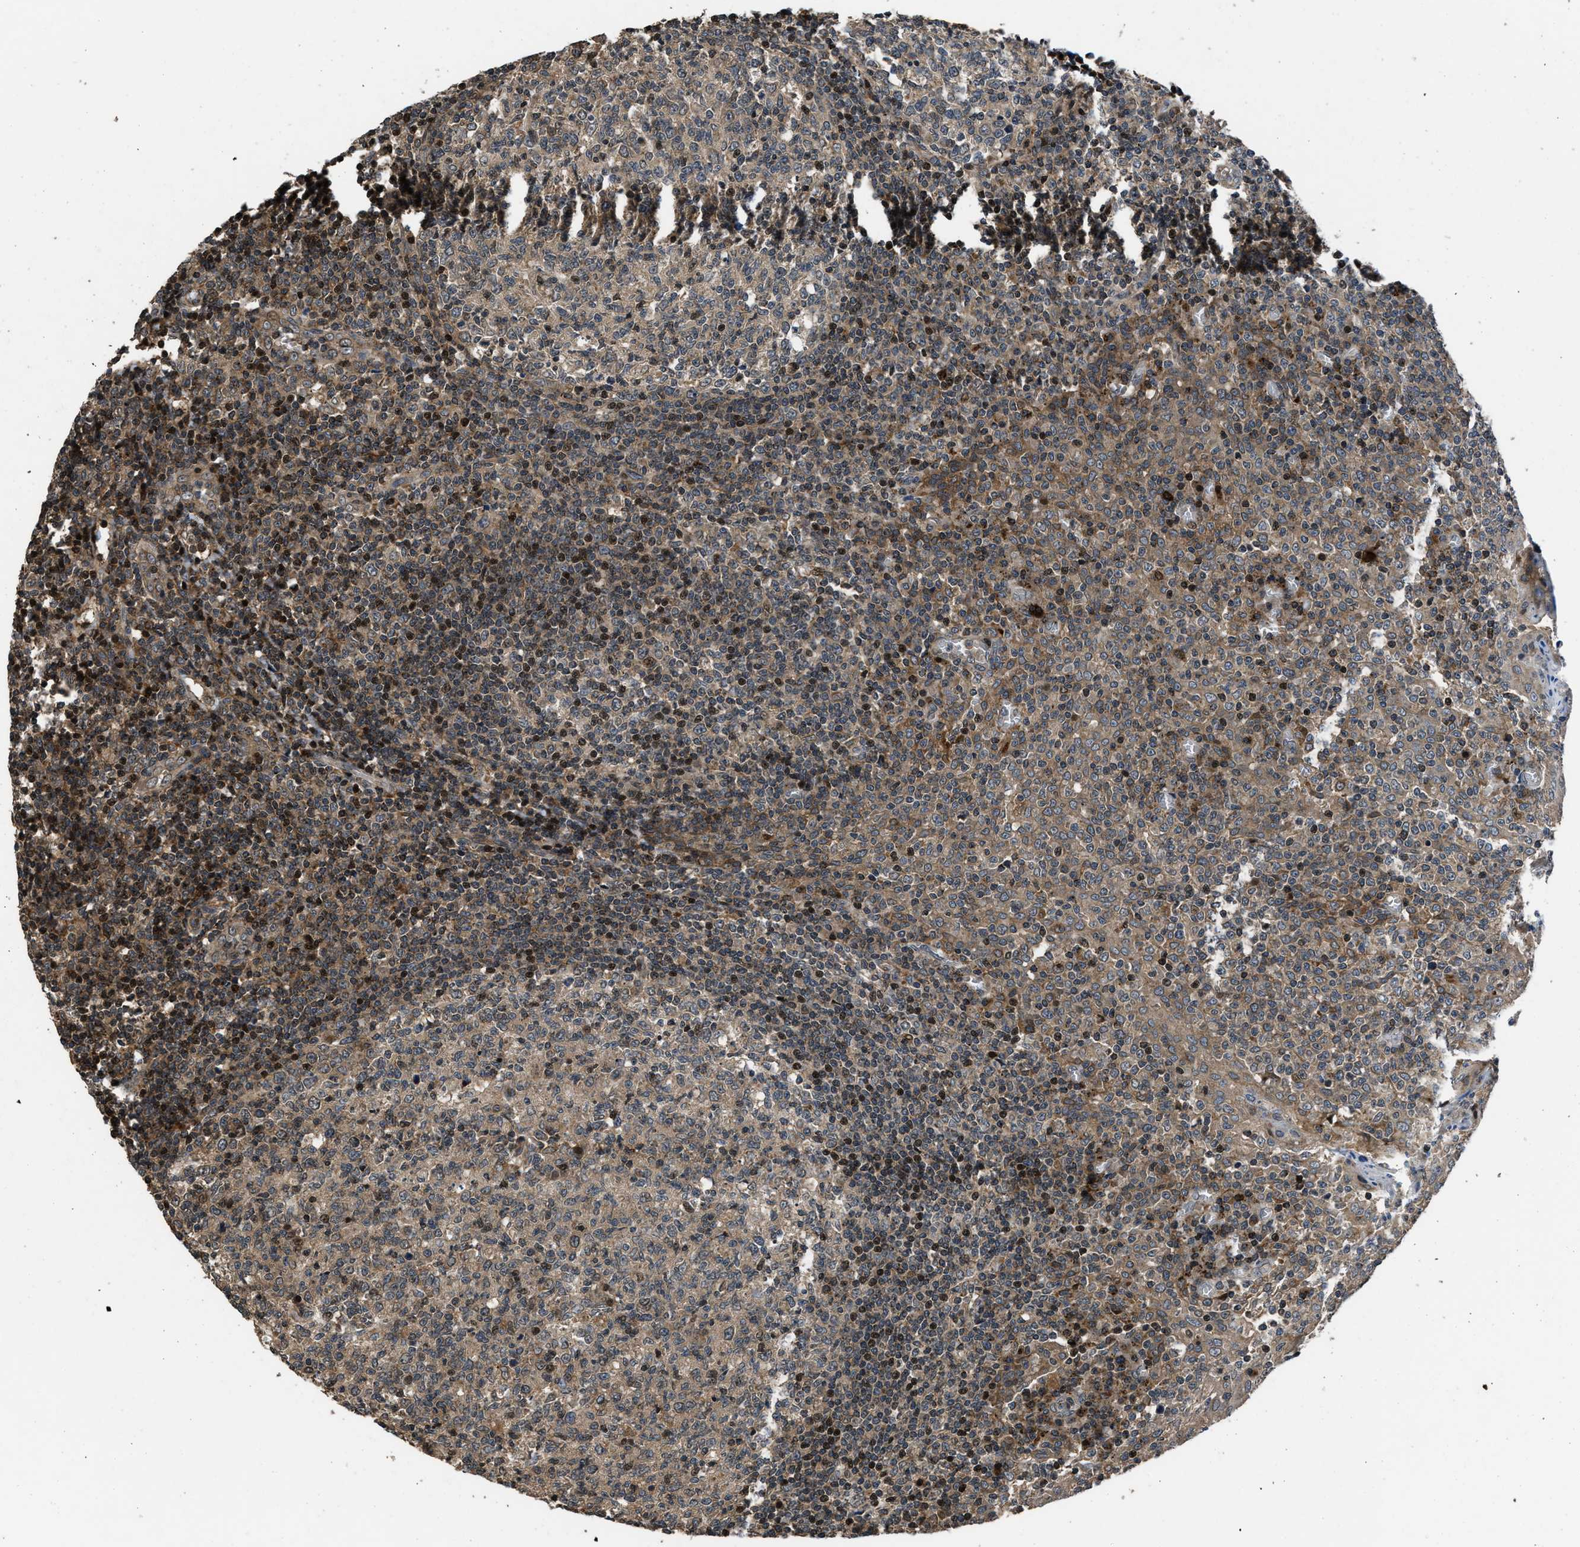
{"staining": {"intensity": "moderate", "quantity": "25%-75%", "location": "cytoplasmic/membranous,nuclear"}, "tissue": "tonsil", "cell_type": "Germinal center cells", "image_type": "normal", "snomed": [{"axis": "morphology", "description": "Normal tissue, NOS"}, {"axis": "topography", "description": "Tonsil"}], "caption": "Immunohistochemical staining of normal human tonsil shows 25%-75% levels of moderate cytoplasmic/membranous,nuclear protein expression in about 25%-75% of germinal center cells. The protein is stained brown, and the nuclei are stained in blue (DAB (3,3'-diaminobenzidine) IHC with brightfield microscopy, high magnification).", "gene": "CTBS", "patient": {"sex": "female", "age": 19}}